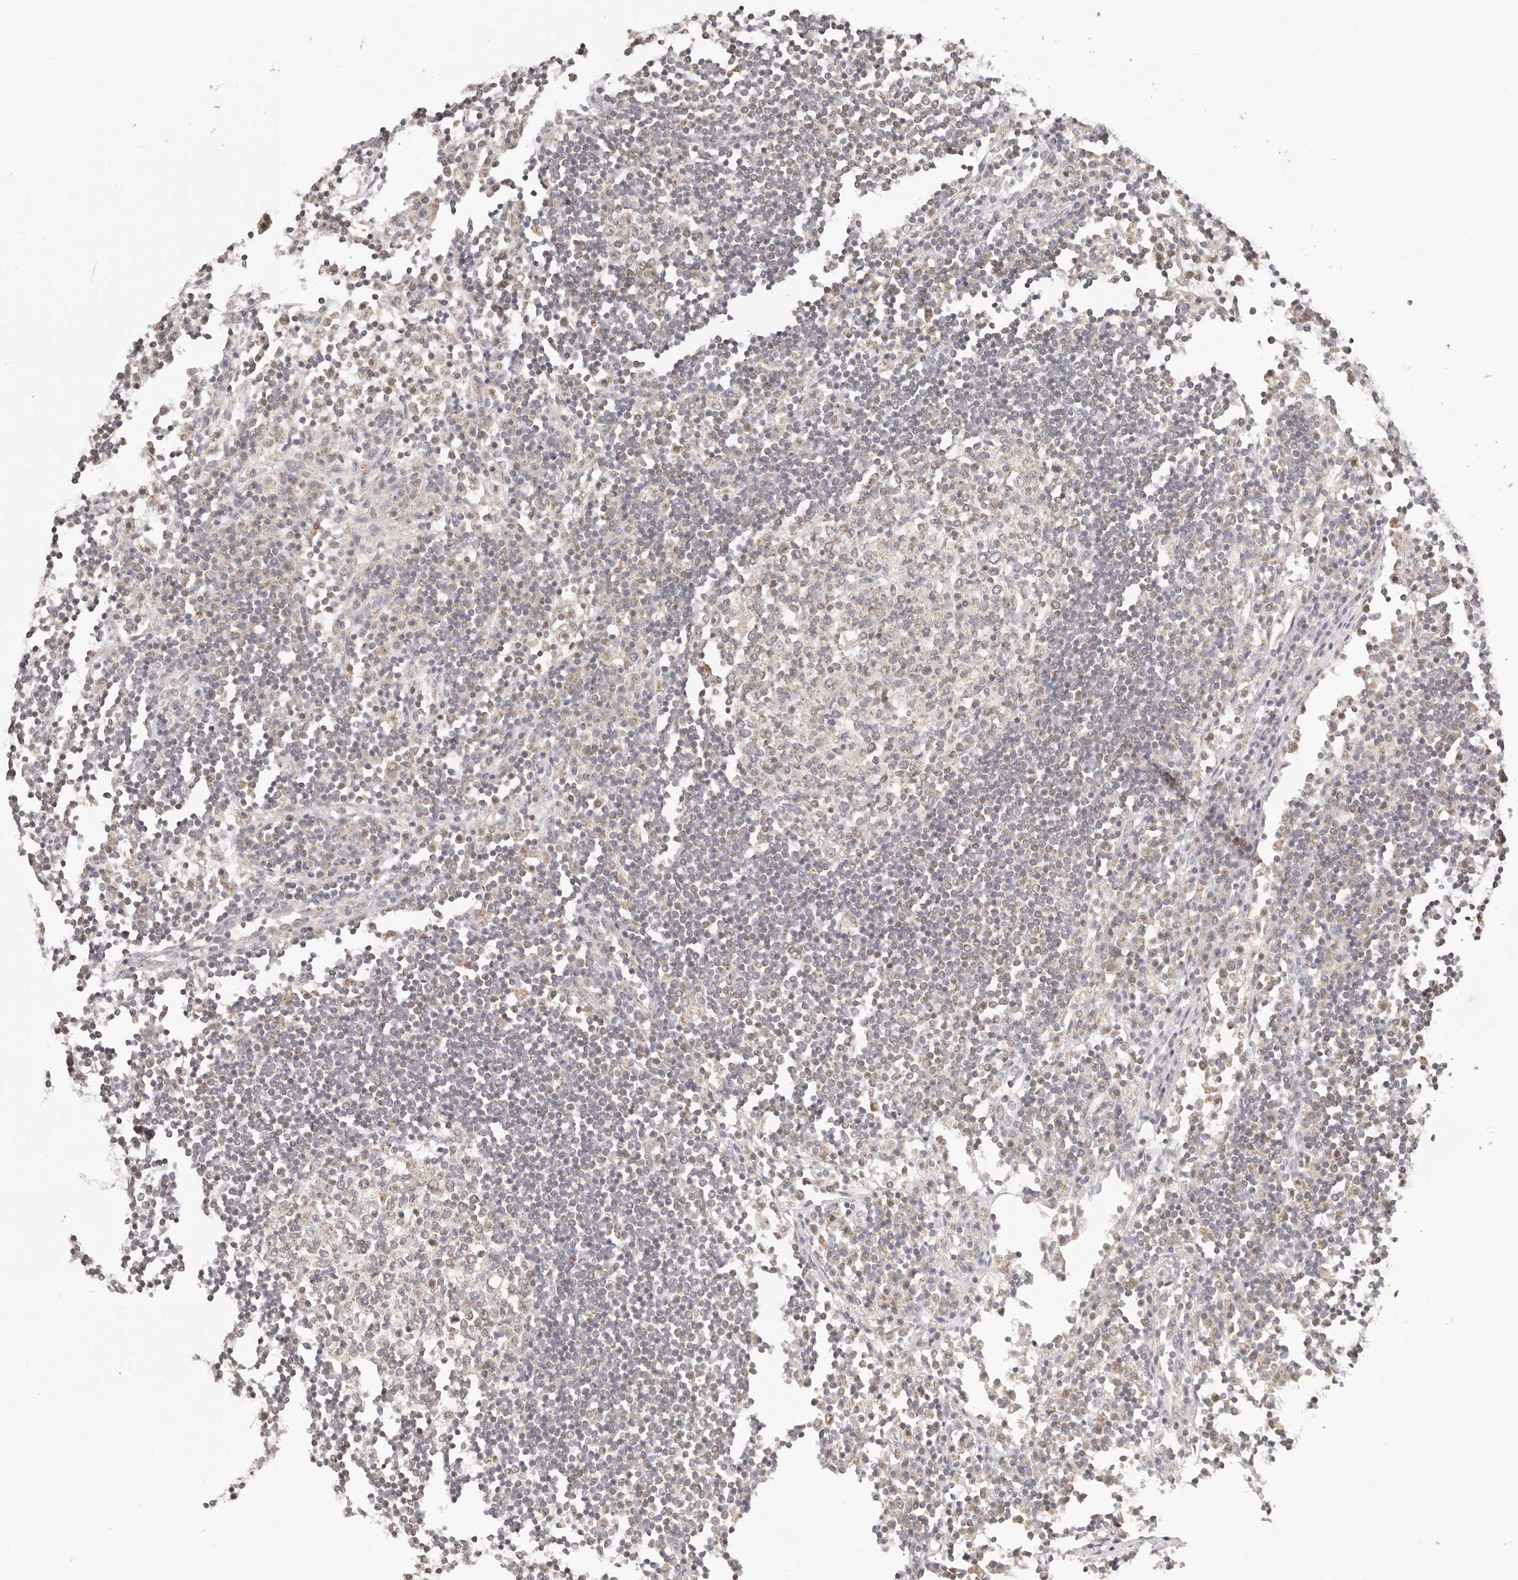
{"staining": {"intensity": "weak", "quantity": "<25%", "location": "cytoplasmic/membranous"}, "tissue": "lymph node", "cell_type": "Germinal center cells", "image_type": "normal", "snomed": [{"axis": "morphology", "description": "Normal tissue, NOS"}, {"axis": "topography", "description": "Lymph node"}], "caption": "A photomicrograph of human lymph node is negative for staining in germinal center cells. (DAB immunohistochemistry (IHC), high magnification).", "gene": "KCMF1", "patient": {"sex": "female", "age": 53}}